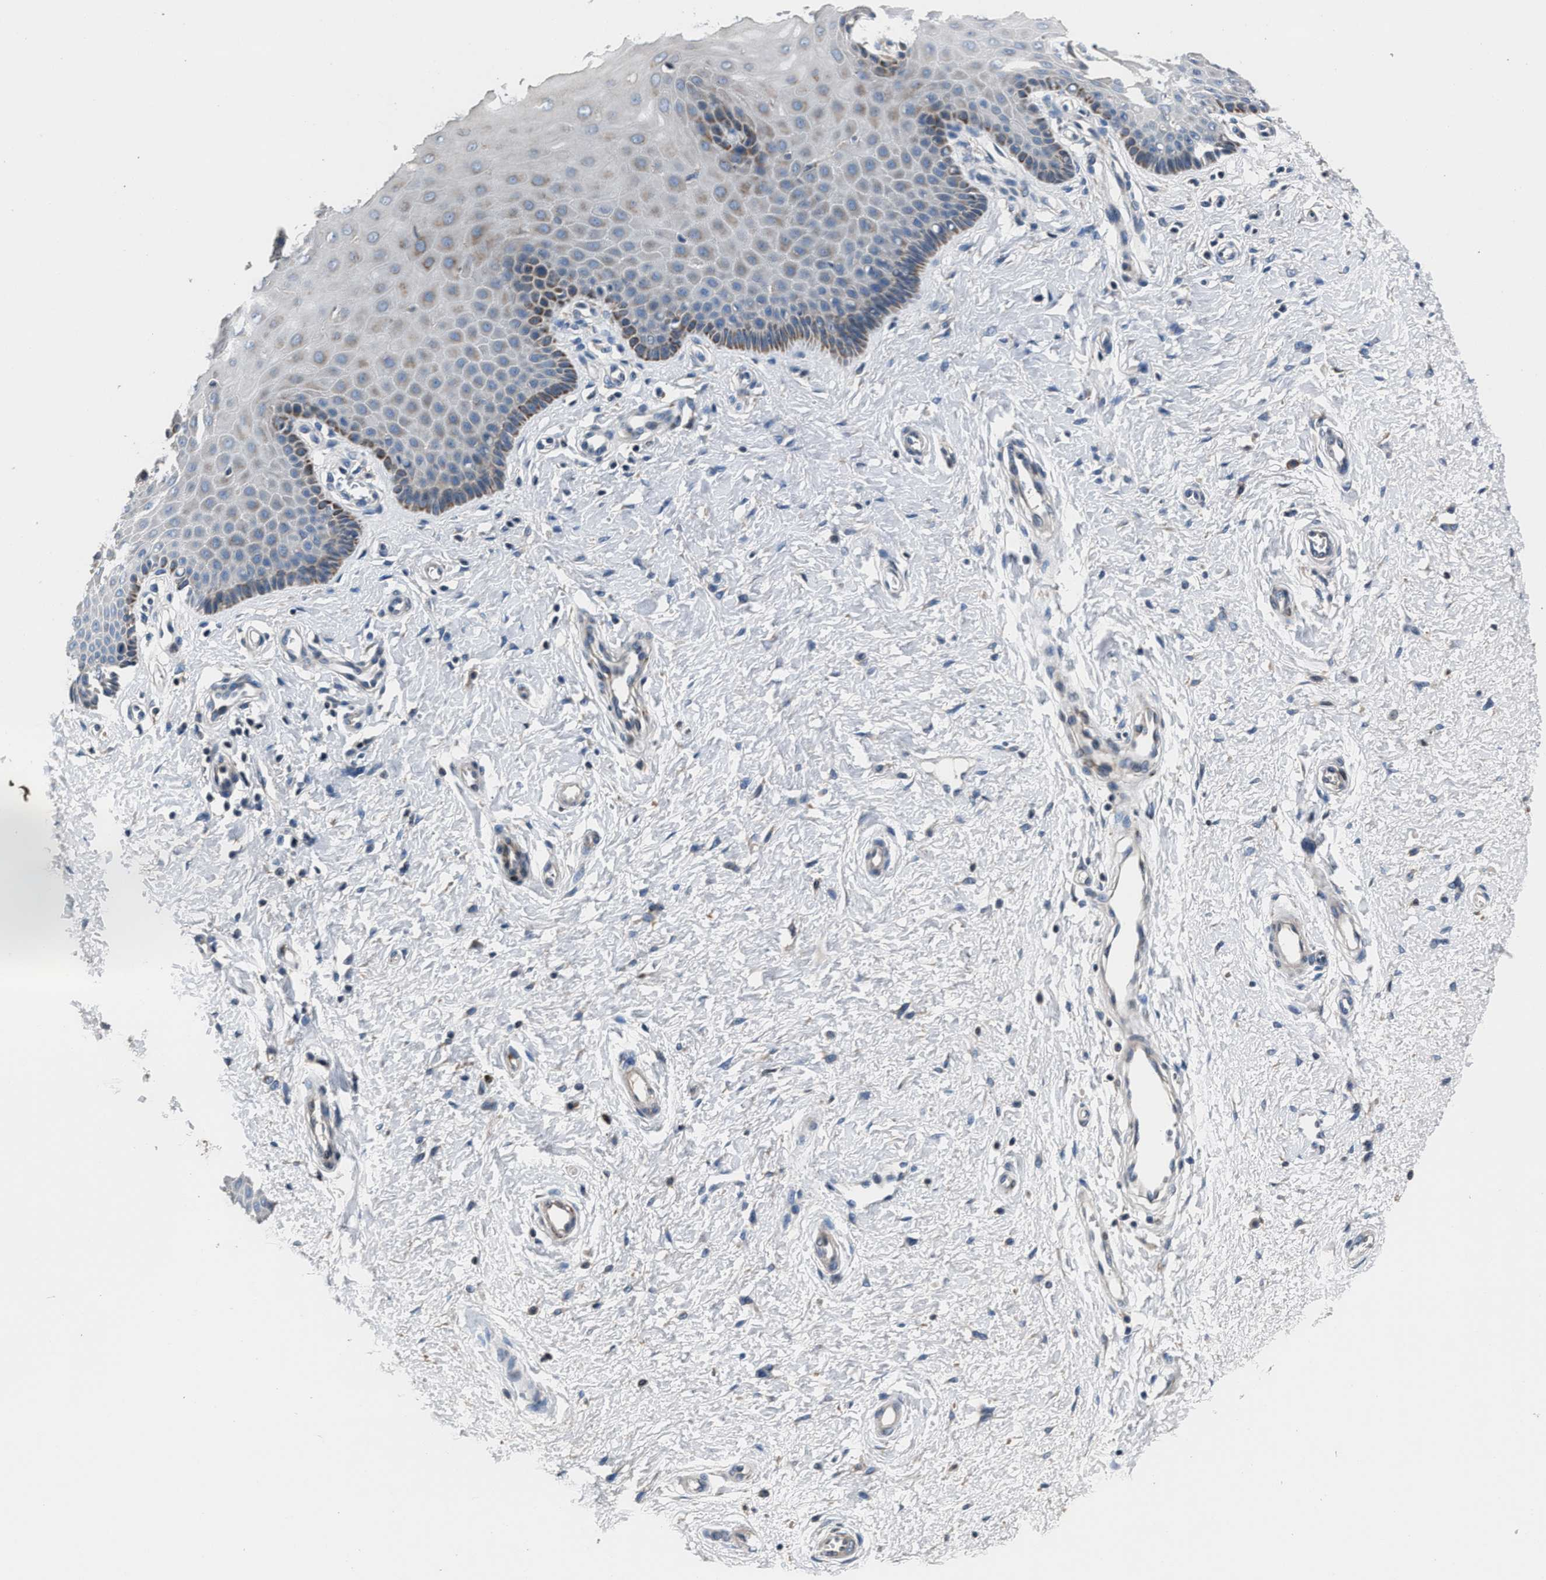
{"staining": {"intensity": "weak", "quantity": "<25%", "location": "cytoplasmic/membranous"}, "tissue": "cervix", "cell_type": "Squamous epithelial cells", "image_type": "normal", "snomed": [{"axis": "morphology", "description": "Normal tissue, NOS"}, {"axis": "topography", "description": "Cervix"}], "caption": "The histopathology image displays no significant positivity in squamous epithelial cells of cervix. (DAB (3,3'-diaminobenzidine) IHC with hematoxylin counter stain).", "gene": "DNAJC24", "patient": {"sex": "female", "age": 55}}